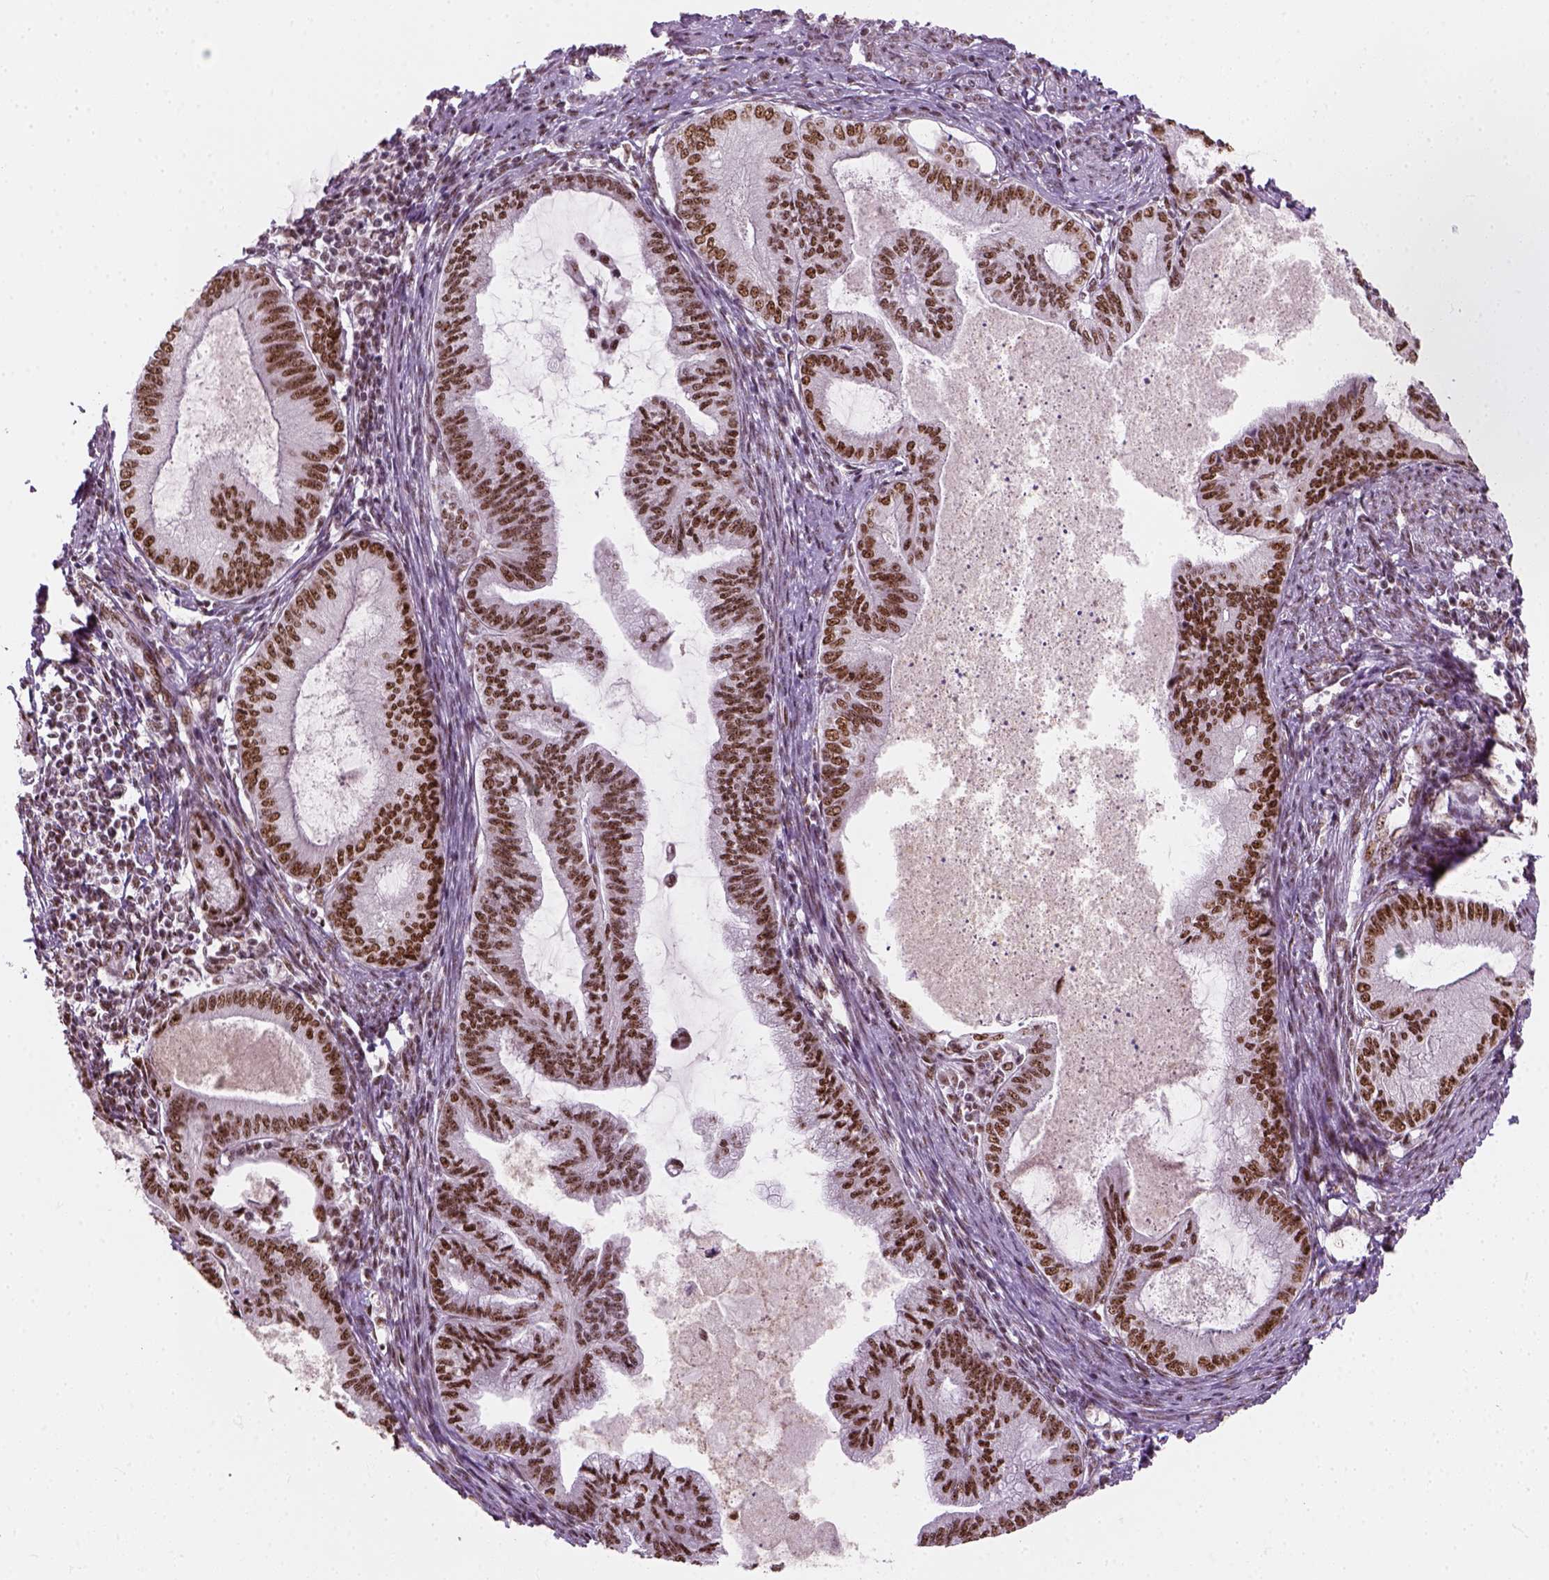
{"staining": {"intensity": "moderate", "quantity": ">75%", "location": "nuclear"}, "tissue": "endometrial cancer", "cell_type": "Tumor cells", "image_type": "cancer", "snomed": [{"axis": "morphology", "description": "Adenocarcinoma, NOS"}, {"axis": "topography", "description": "Endometrium"}], "caption": "Immunohistochemistry (IHC) of human endometrial adenocarcinoma displays medium levels of moderate nuclear positivity in approximately >75% of tumor cells. (IHC, brightfield microscopy, high magnification).", "gene": "GTF2F1", "patient": {"sex": "female", "age": 86}}